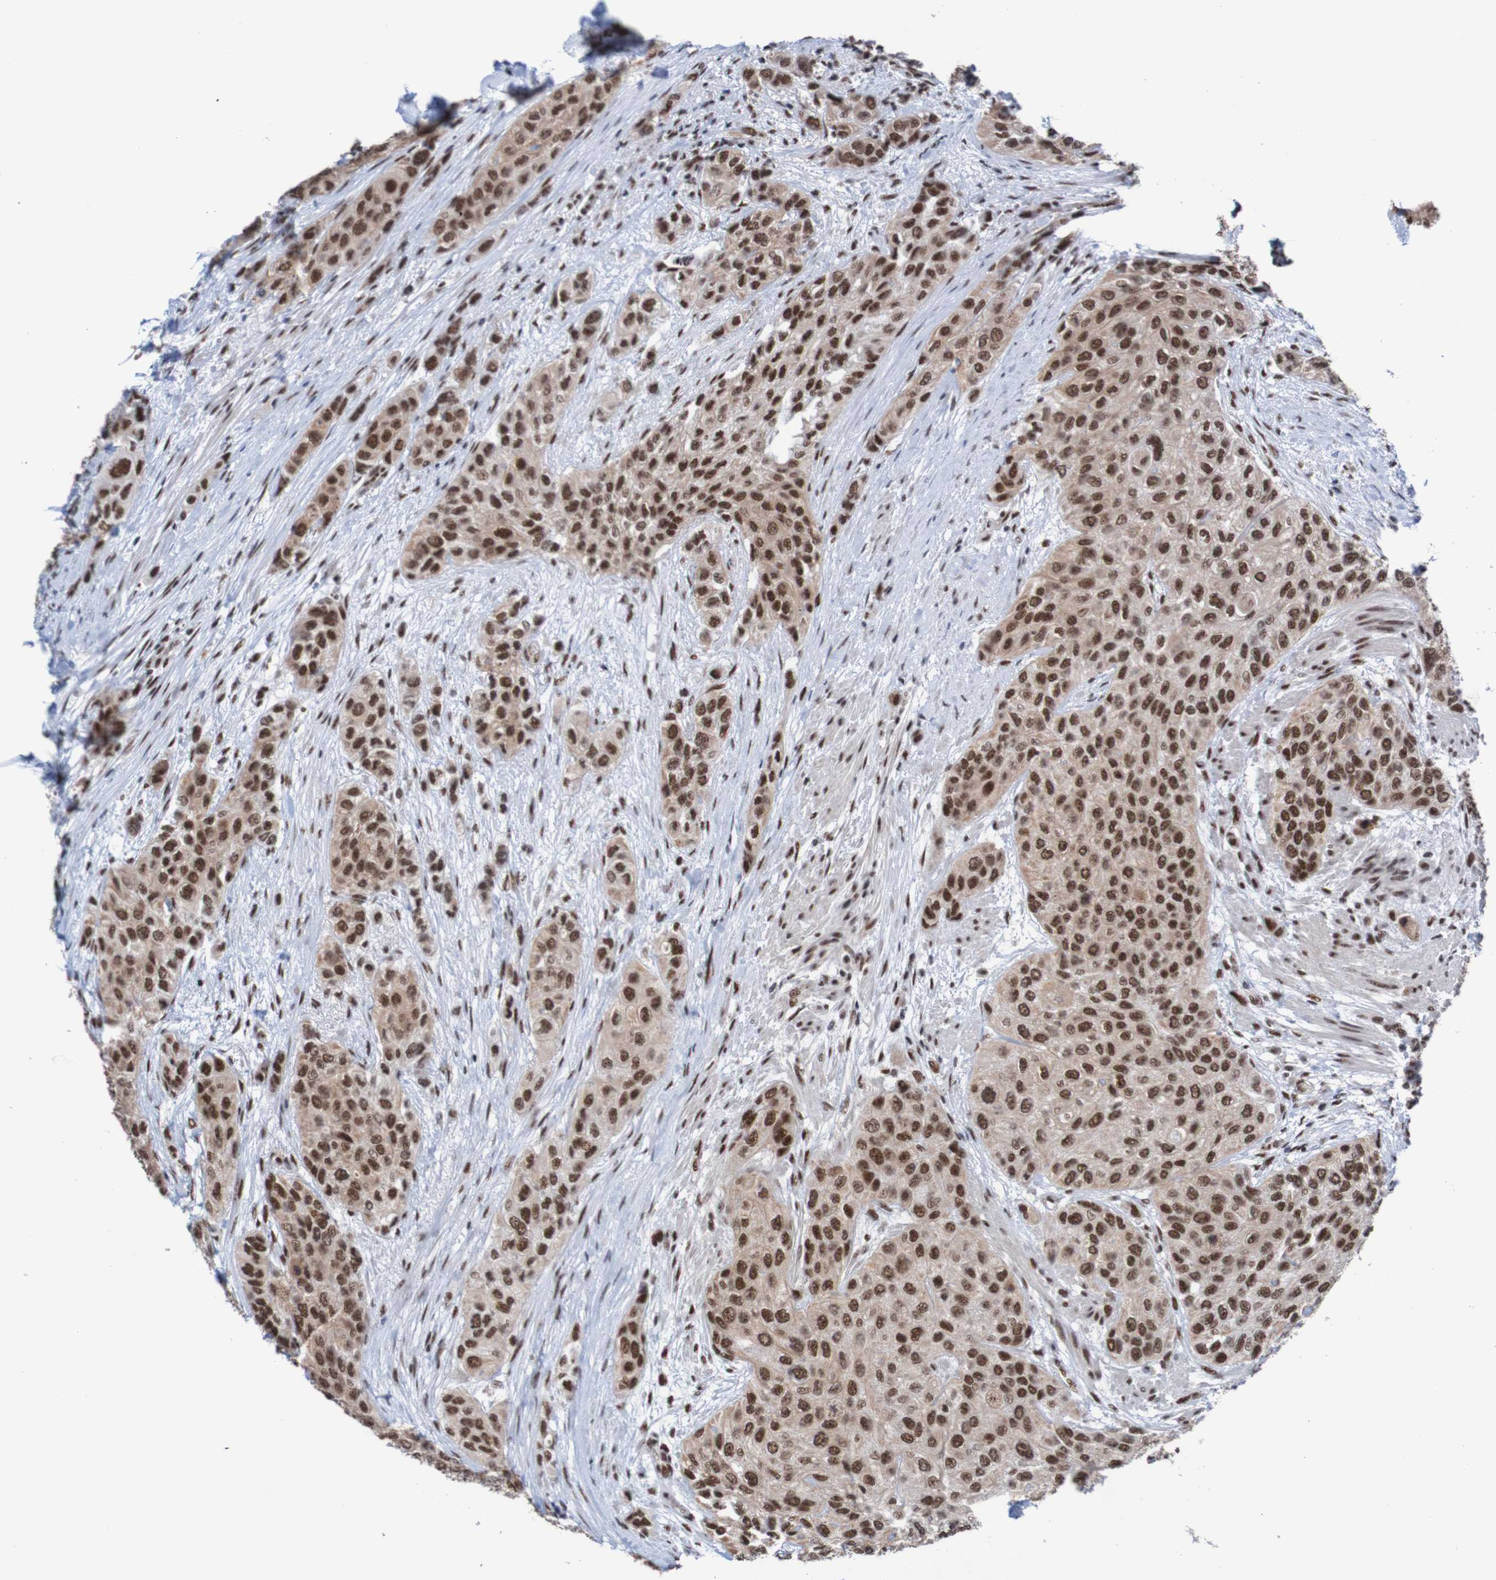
{"staining": {"intensity": "strong", "quantity": ">75%", "location": "nuclear"}, "tissue": "urothelial cancer", "cell_type": "Tumor cells", "image_type": "cancer", "snomed": [{"axis": "morphology", "description": "Urothelial carcinoma, High grade"}, {"axis": "topography", "description": "Urinary bladder"}], "caption": "Tumor cells display strong nuclear expression in approximately >75% of cells in urothelial cancer.", "gene": "CDC5L", "patient": {"sex": "female", "age": 56}}